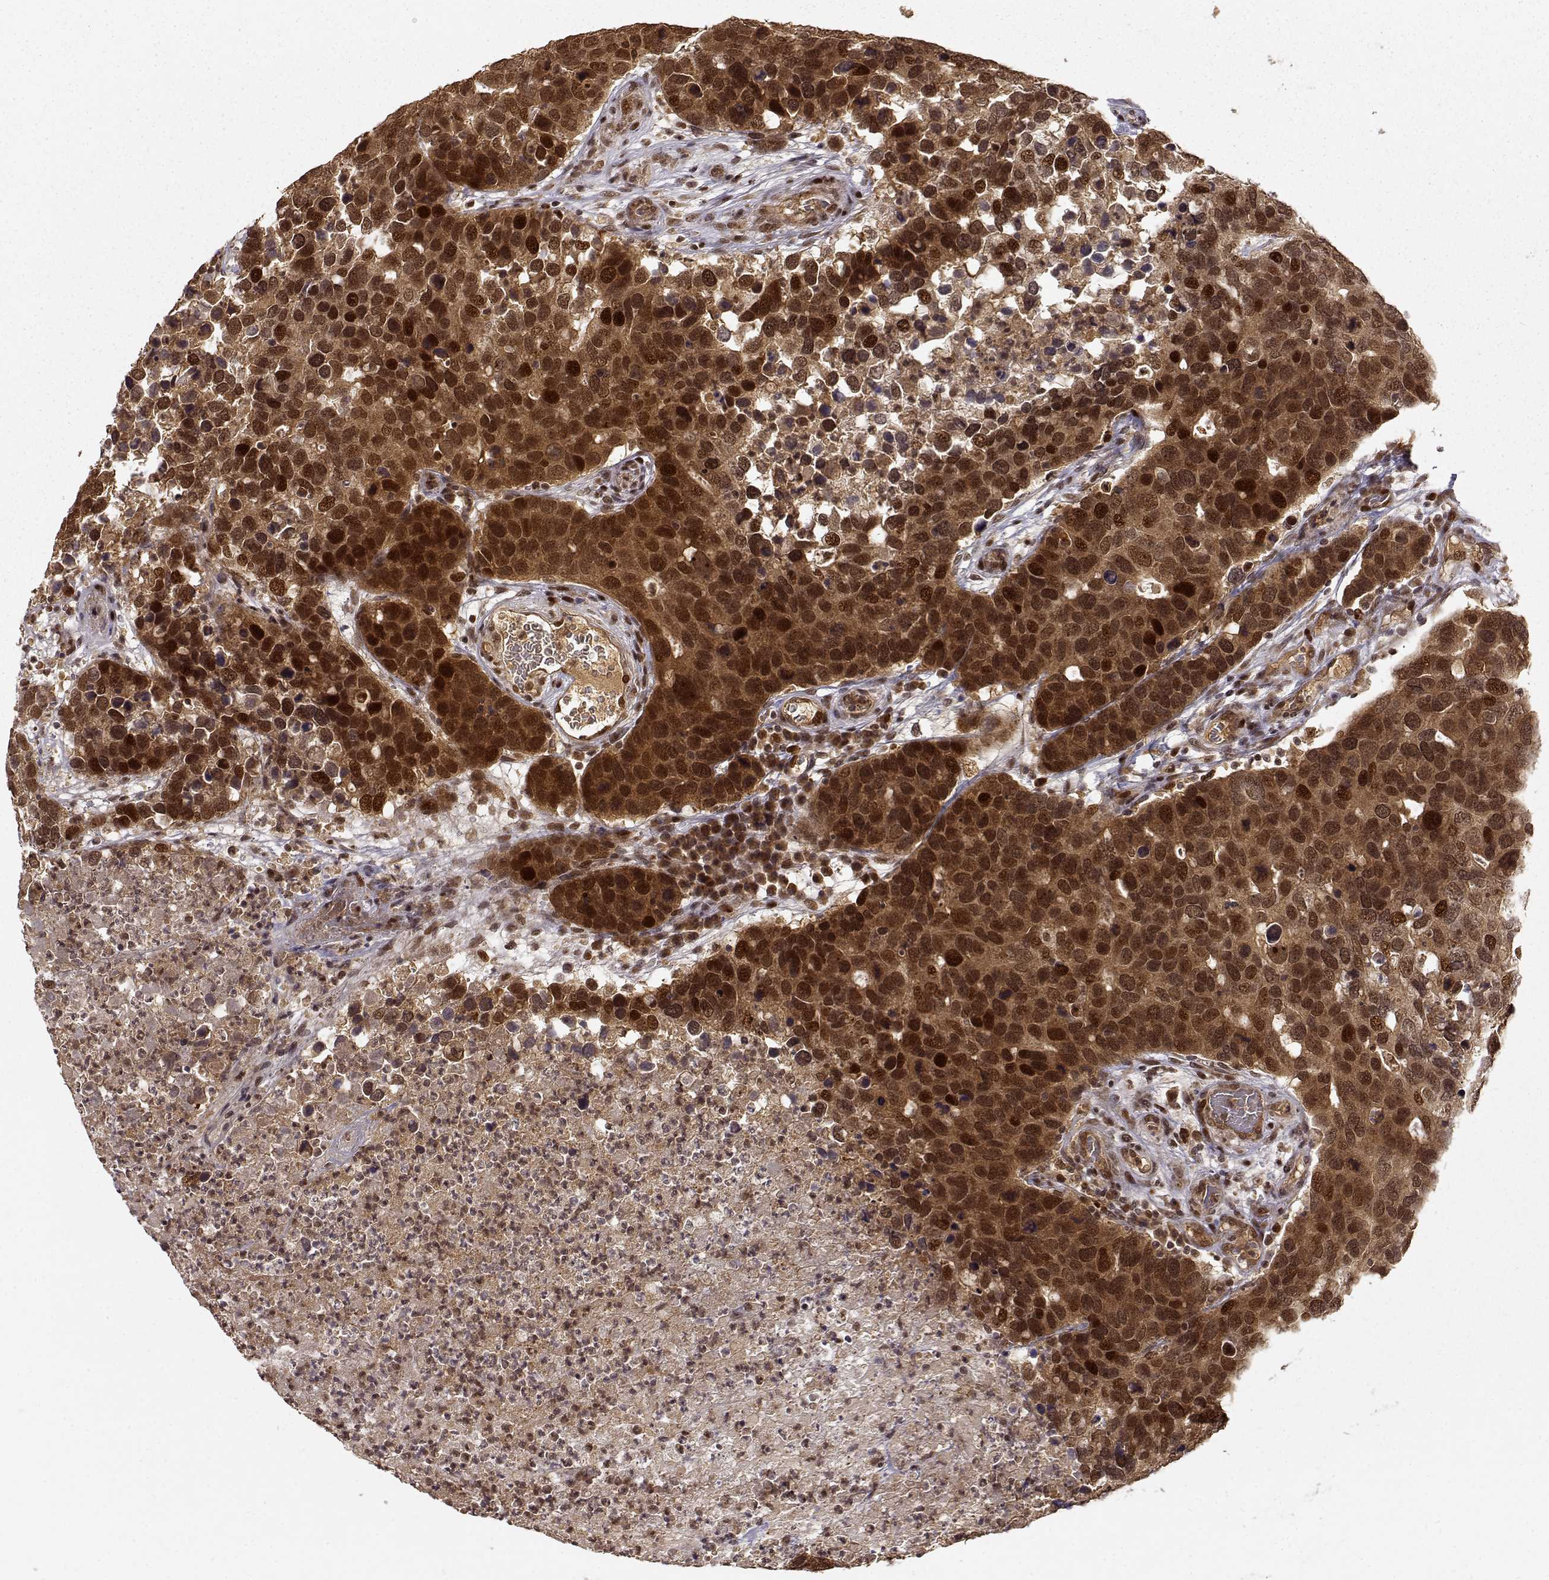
{"staining": {"intensity": "strong", "quantity": ">75%", "location": "cytoplasmic/membranous,nuclear"}, "tissue": "breast cancer", "cell_type": "Tumor cells", "image_type": "cancer", "snomed": [{"axis": "morphology", "description": "Duct carcinoma"}, {"axis": "topography", "description": "Breast"}], "caption": "Breast cancer stained for a protein (brown) displays strong cytoplasmic/membranous and nuclear positive staining in approximately >75% of tumor cells.", "gene": "MAEA", "patient": {"sex": "female", "age": 83}}